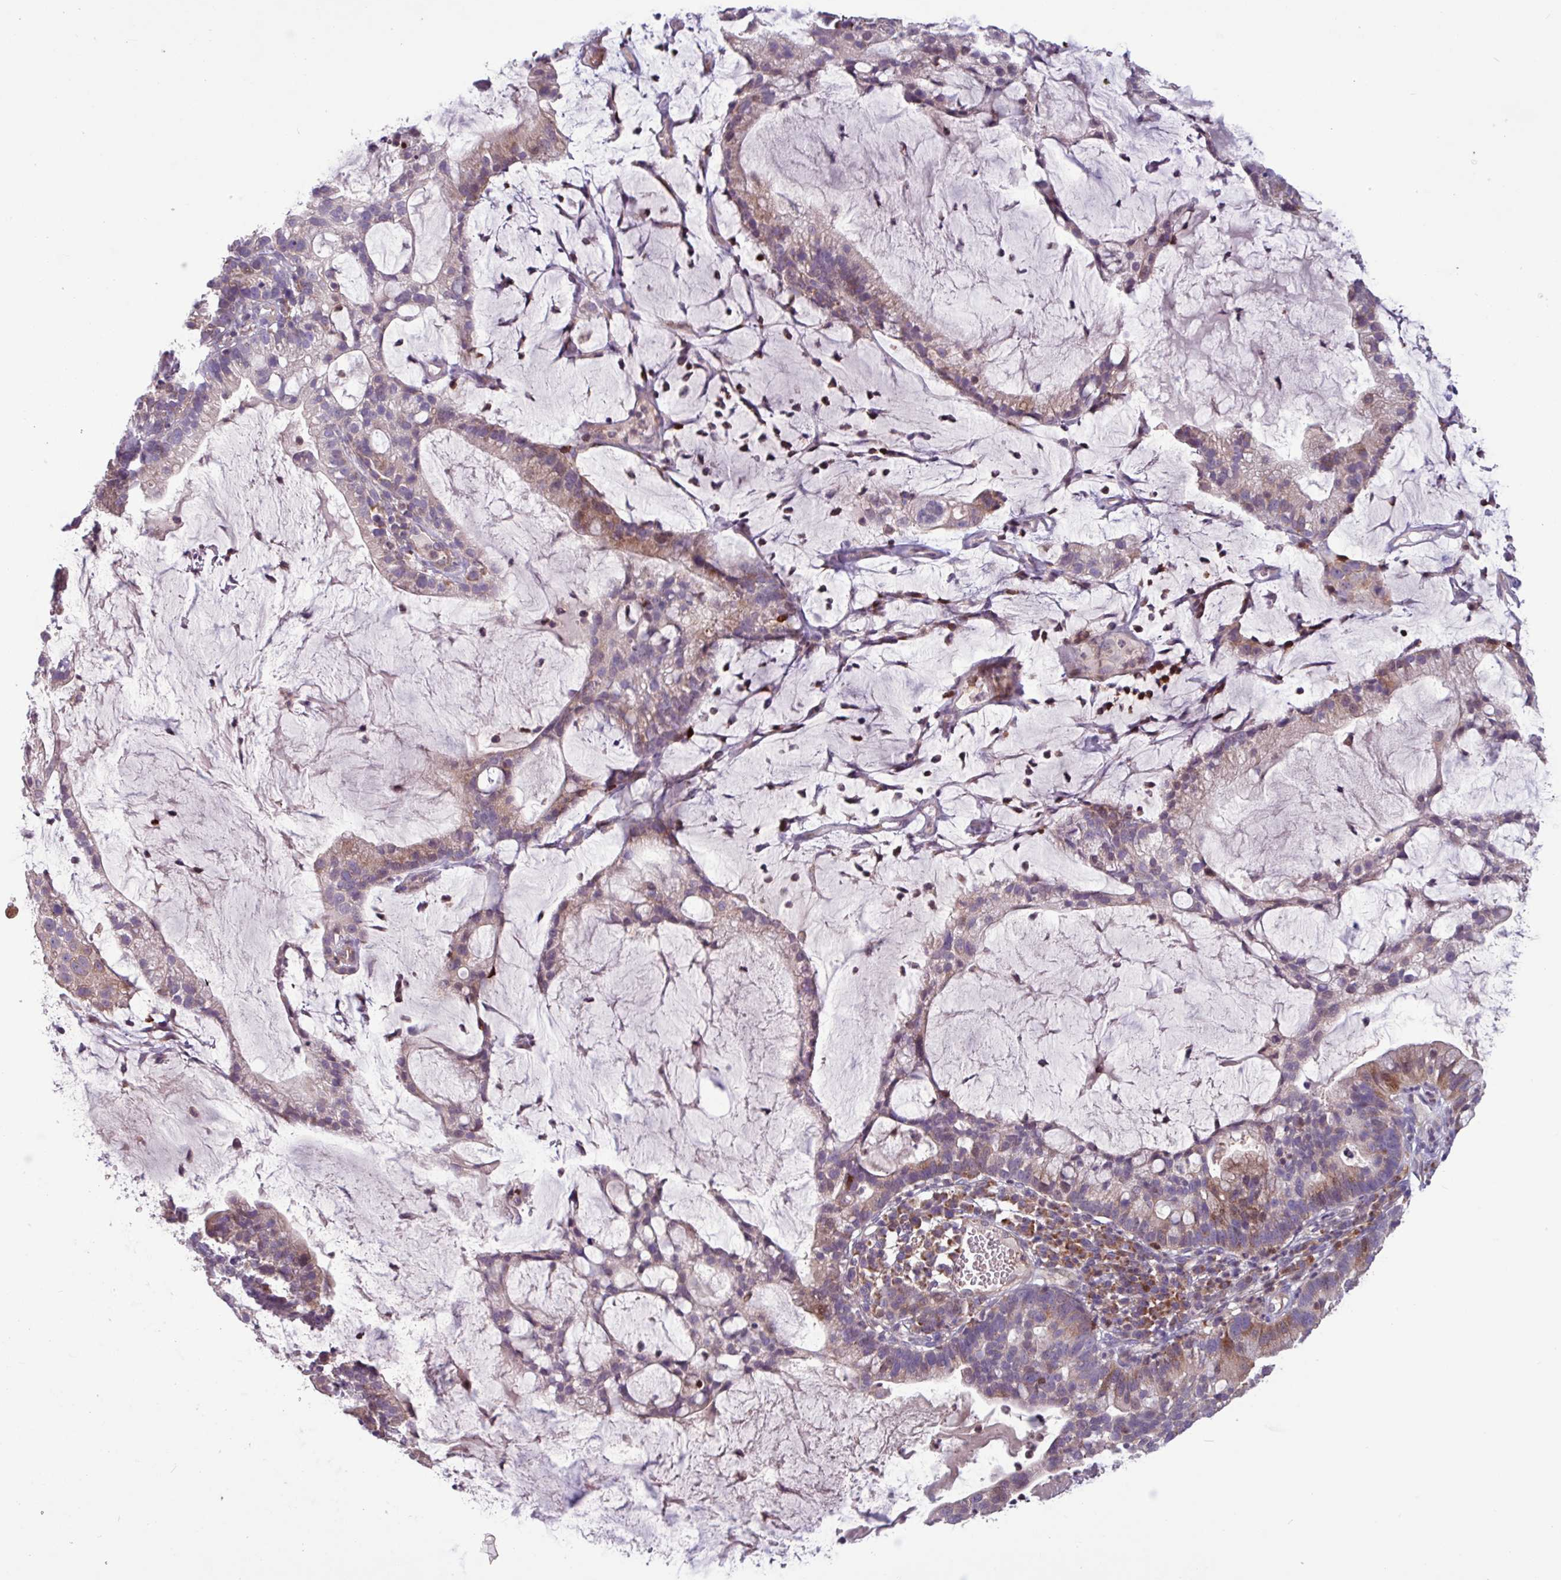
{"staining": {"intensity": "weak", "quantity": "25%-75%", "location": "cytoplasmic/membranous"}, "tissue": "cervical cancer", "cell_type": "Tumor cells", "image_type": "cancer", "snomed": [{"axis": "morphology", "description": "Adenocarcinoma, NOS"}, {"axis": "topography", "description": "Cervix"}], "caption": "Cervical cancer stained for a protein exhibits weak cytoplasmic/membranous positivity in tumor cells. The staining was performed using DAB (3,3'-diaminobenzidine), with brown indicating positive protein expression. Nuclei are stained blue with hematoxylin.", "gene": "SEC61G", "patient": {"sex": "female", "age": 41}}